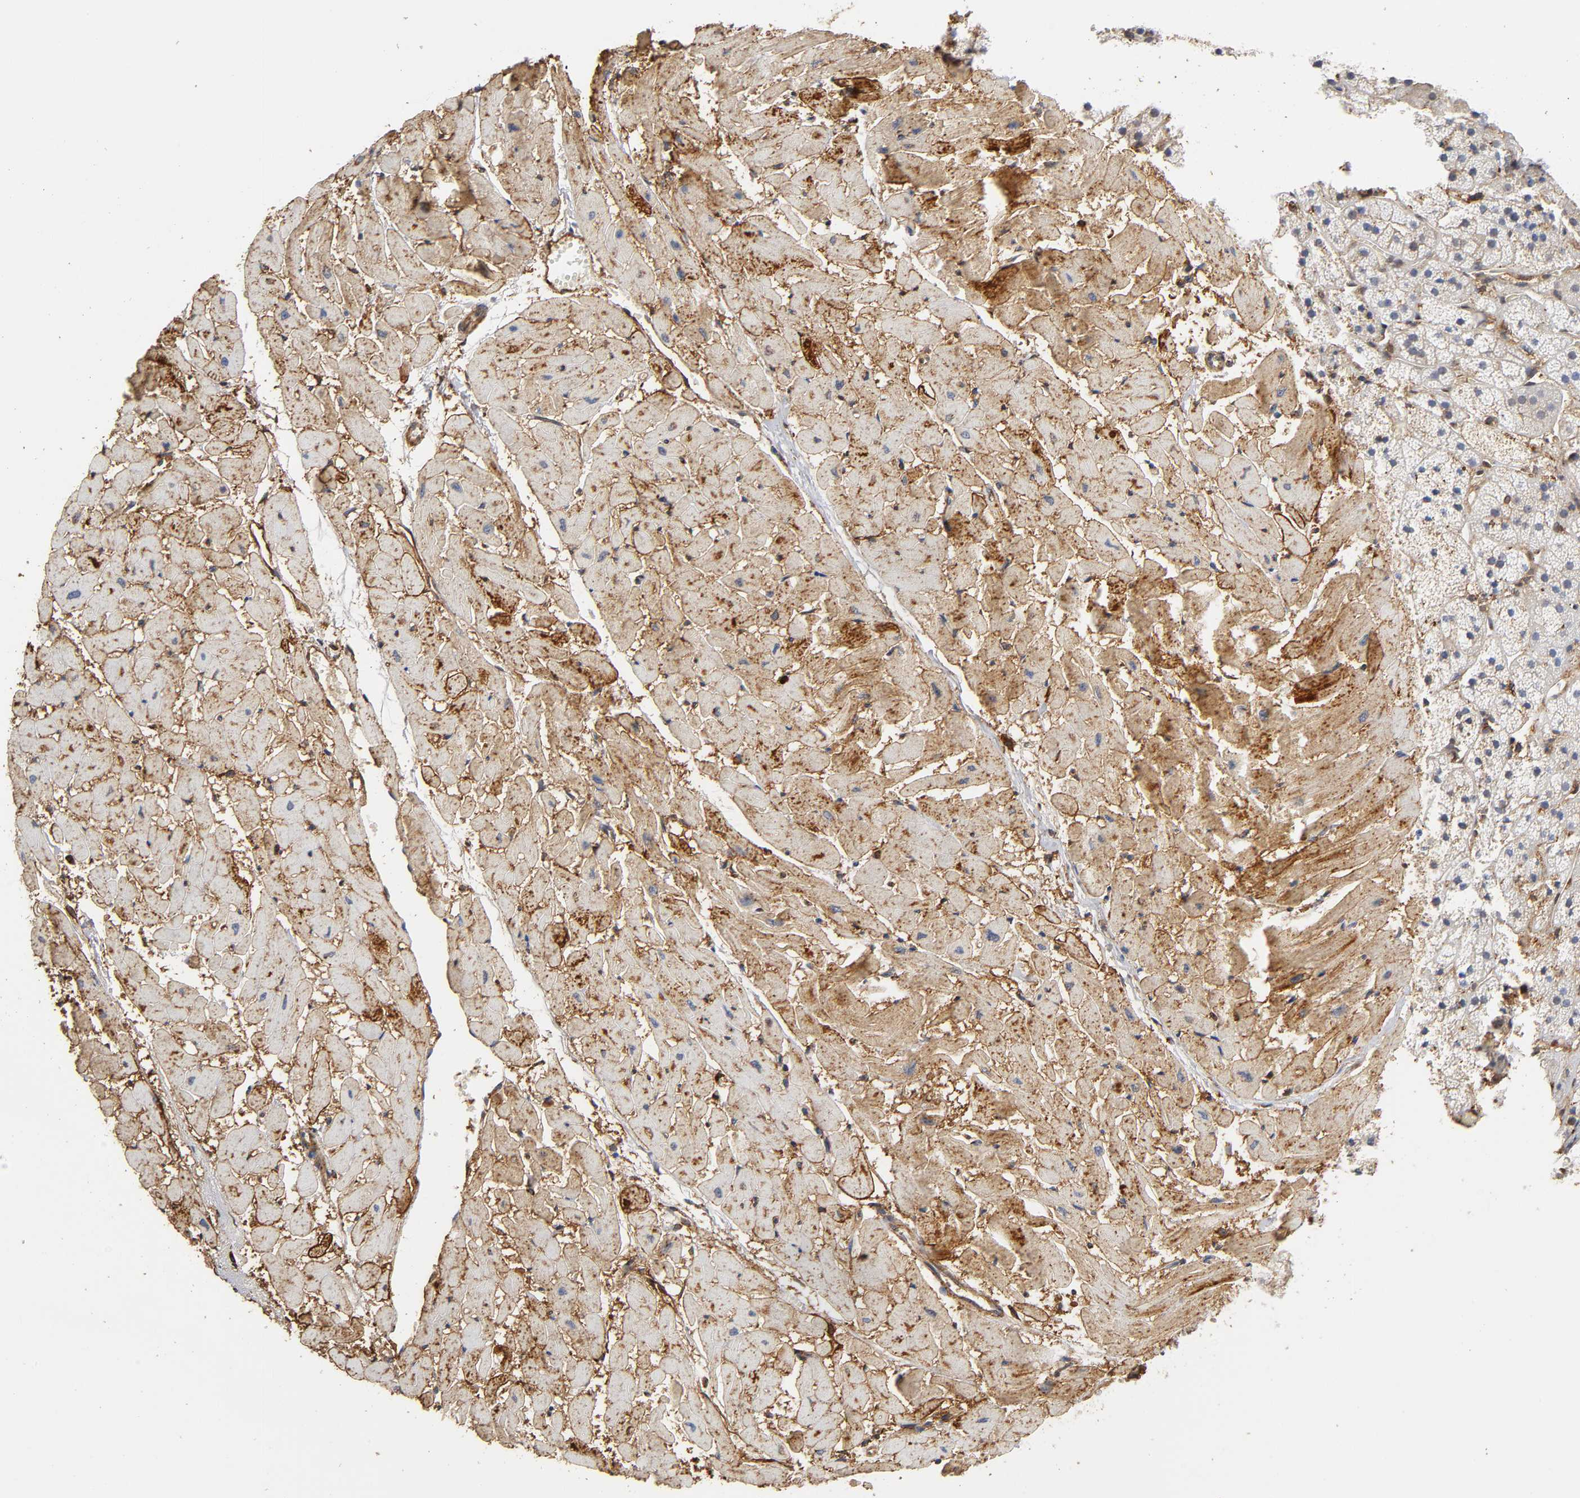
{"staining": {"intensity": "moderate", "quantity": ">75%", "location": "cytoplasmic/membranous"}, "tissue": "heart muscle", "cell_type": "Cardiomyocytes", "image_type": "normal", "snomed": [{"axis": "morphology", "description": "Normal tissue, NOS"}, {"axis": "topography", "description": "Heart"}], "caption": "This is an image of immunohistochemistry (IHC) staining of benign heart muscle, which shows moderate staining in the cytoplasmic/membranous of cardiomyocytes.", "gene": "ANXA11", "patient": {"sex": "female", "age": 19}}